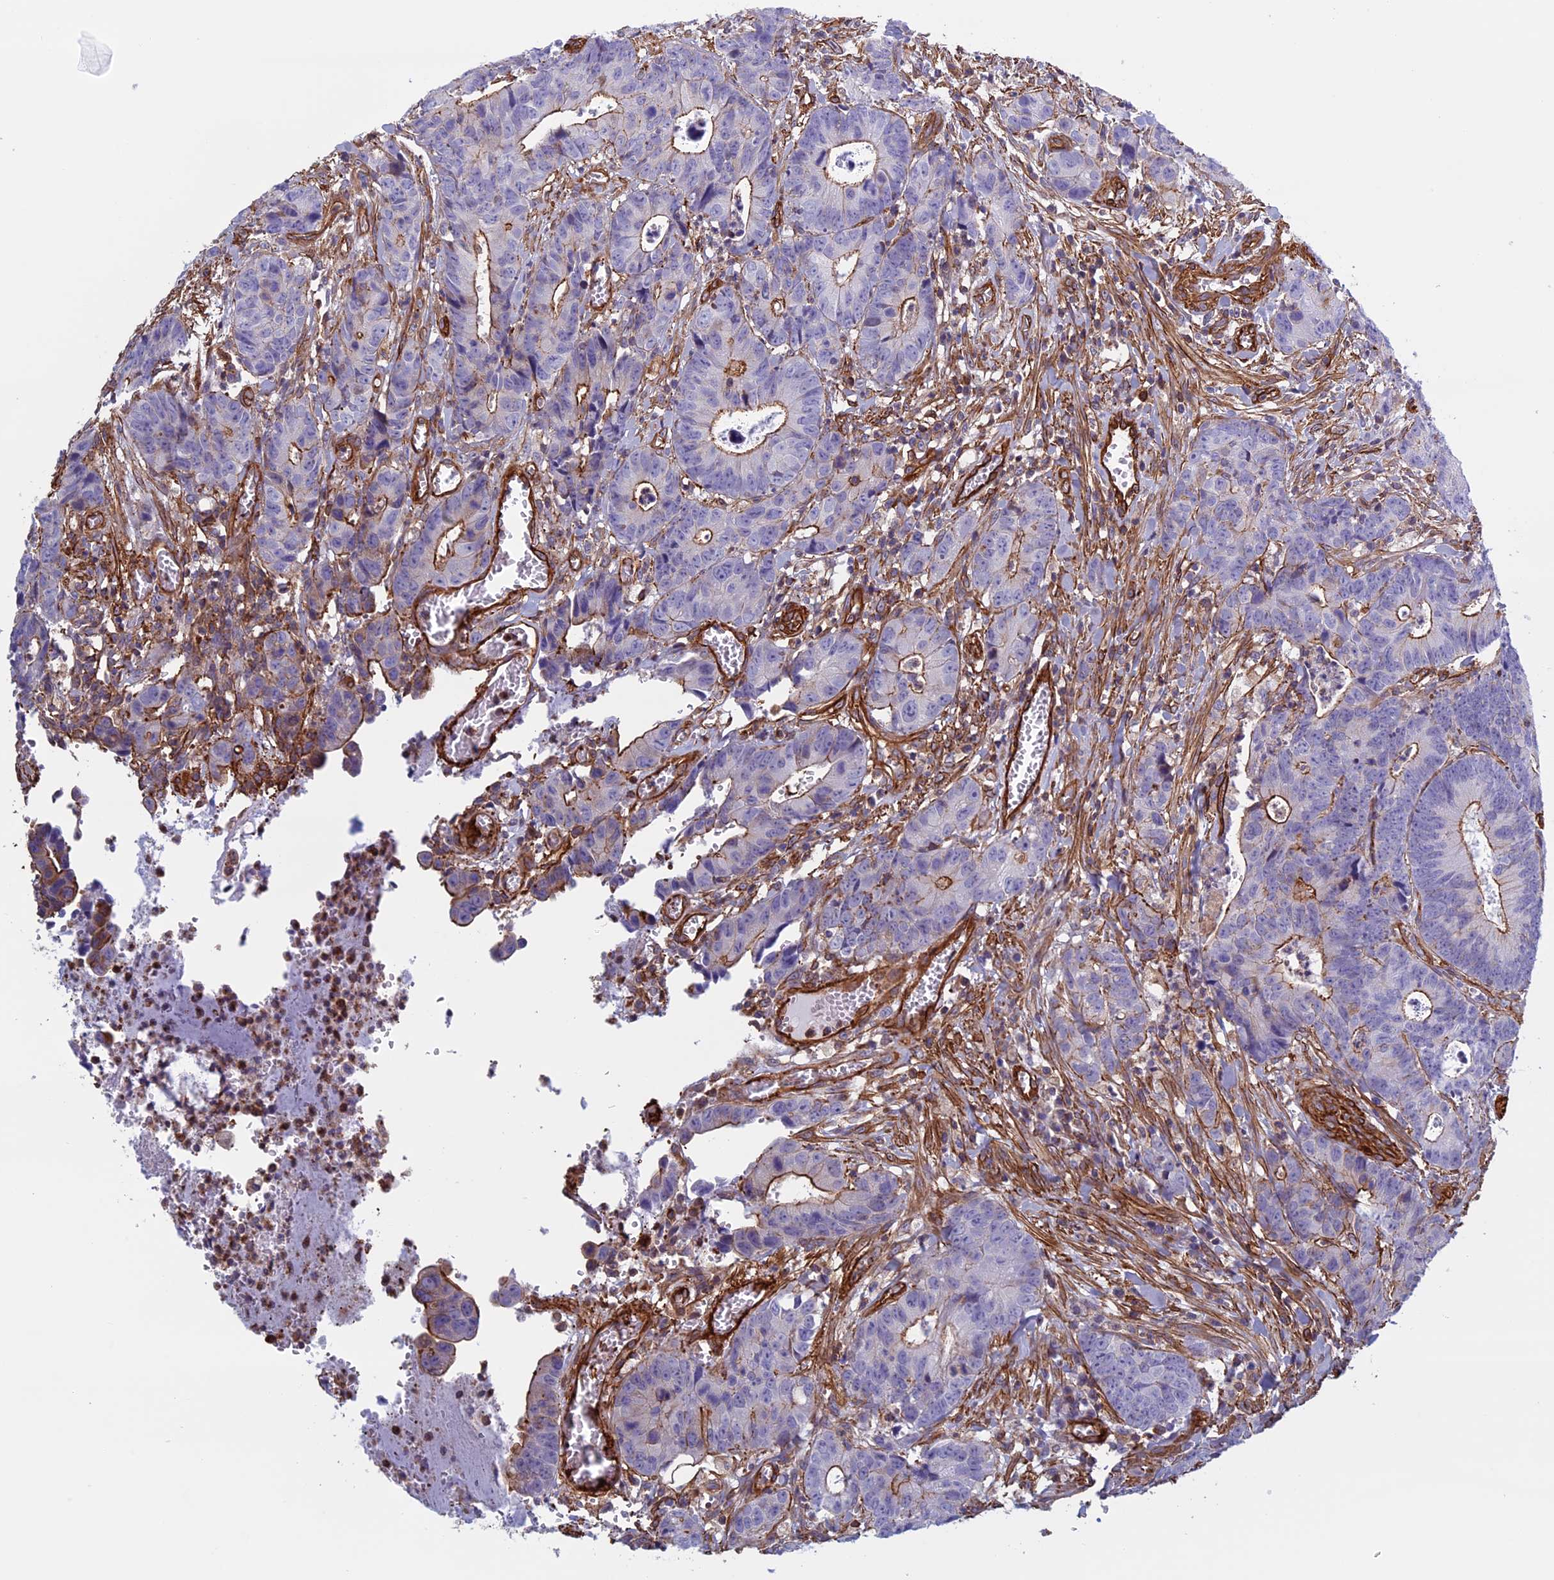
{"staining": {"intensity": "moderate", "quantity": "<25%", "location": "cytoplasmic/membranous"}, "tissue": "colorectal cancer", "cell_type": "Tumor cells", "image_type": "cancer", "snomed": [{"axis": "morphology", "description": "Adenocarcinoma, NOS"}, {"axis": "topography", "description": "Colon"}], "caption": "IHC of colorectal cancer demonstrates low levels of moderate cytoplasmic/membranous staining in approximately <25% of tumor cells.", "gene": "ANGPTL2", "patient": {"sex": "female", "age": 57}}